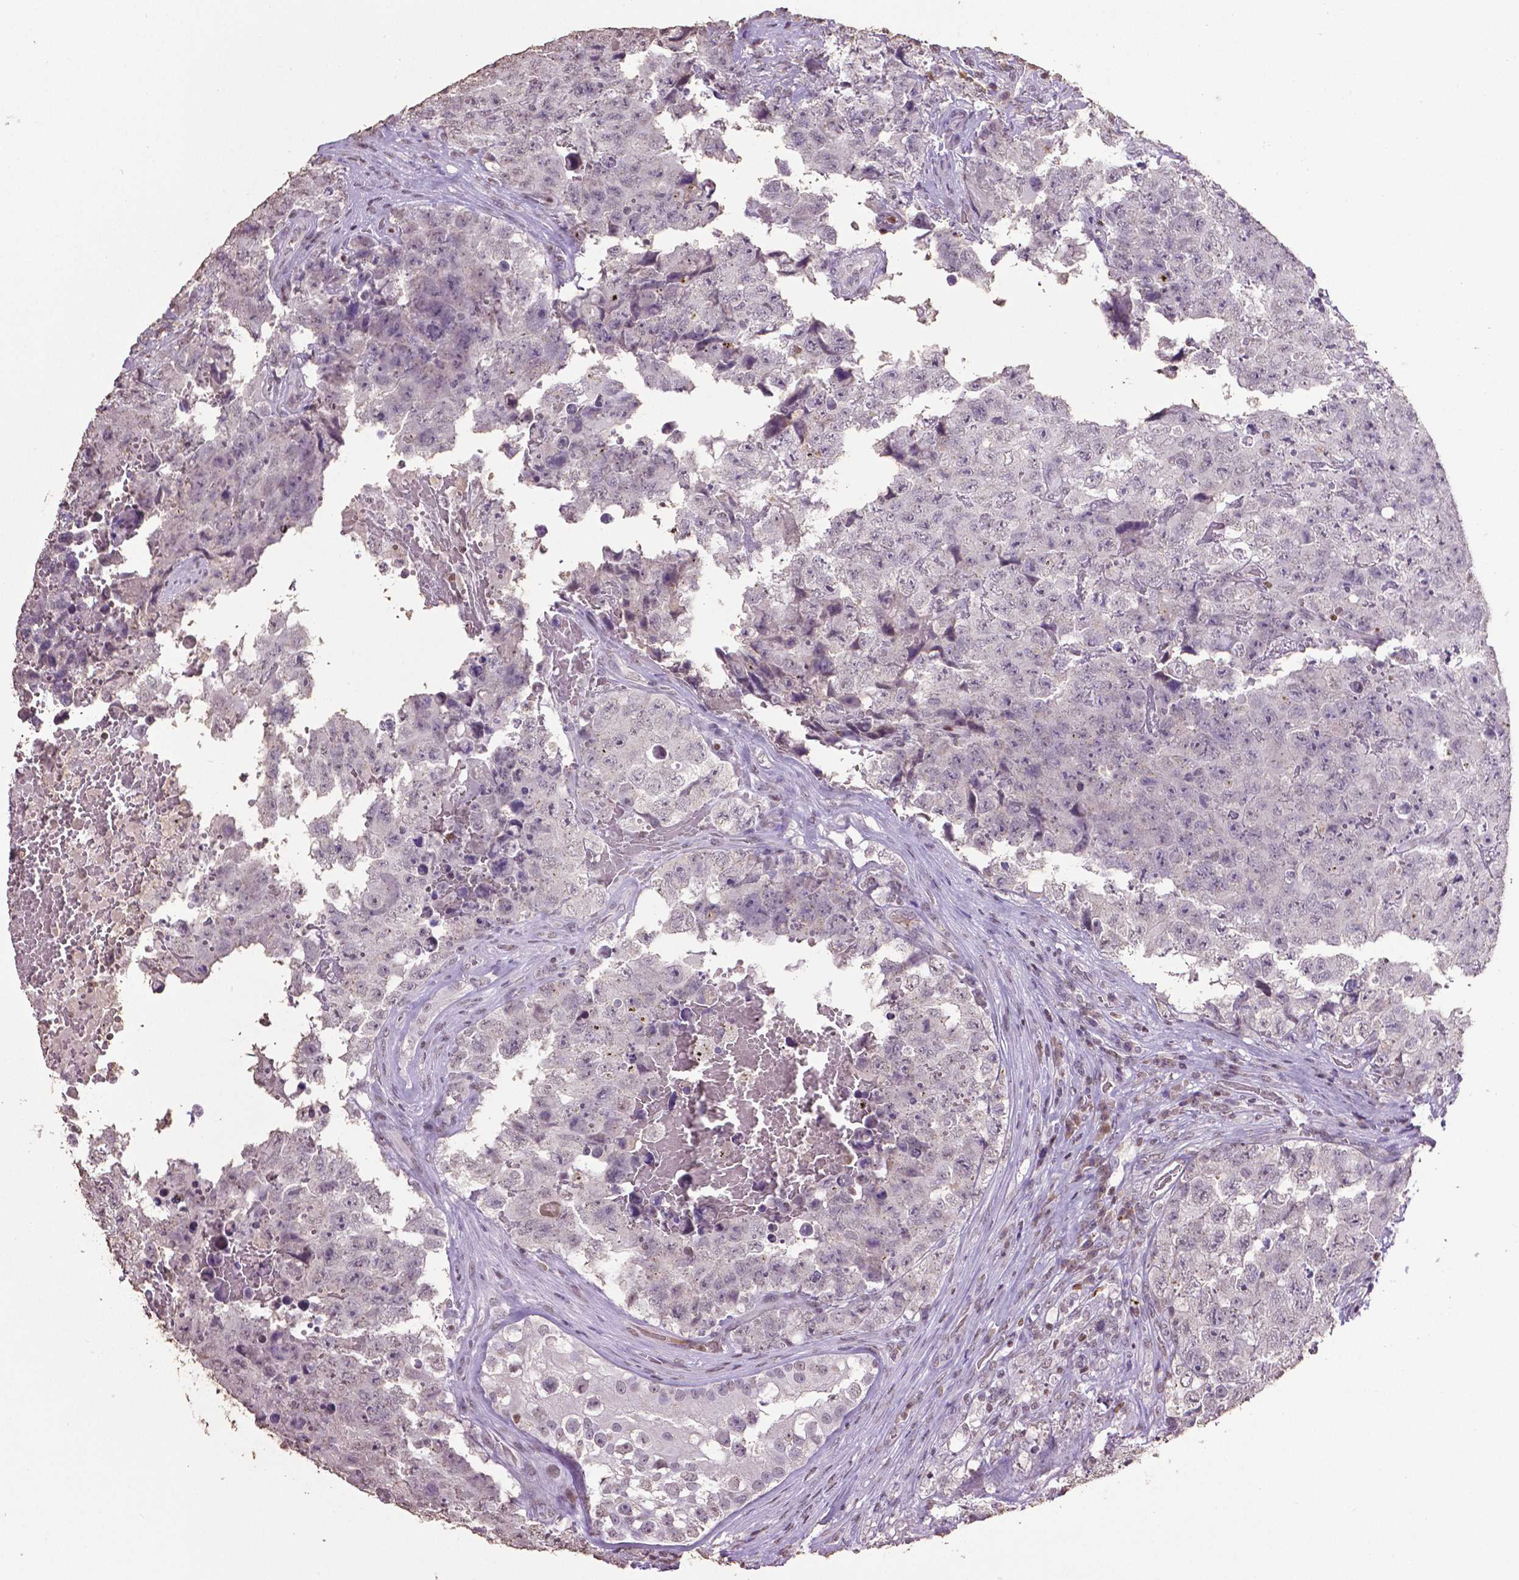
{"staining": {"intensity": "negative", "quantity": "none", "location": "none"}, "tissue": "testis cancer", "cell_type": "Tumor cells", "image_type": "cancer", "snomed": [{"axis": "morphology", "description": "Carcinoma, Embryonal, NOS"}, {"axis": "topography", "description": "Testis"}], "caption": "This is an immunohistochemistry (IHC) photomicrograph of embryonal carcinoma (testis). There is no positivity in tumor cells.", "gene": "RUNX3", "patient": {"sex": "male", "age": 18}}